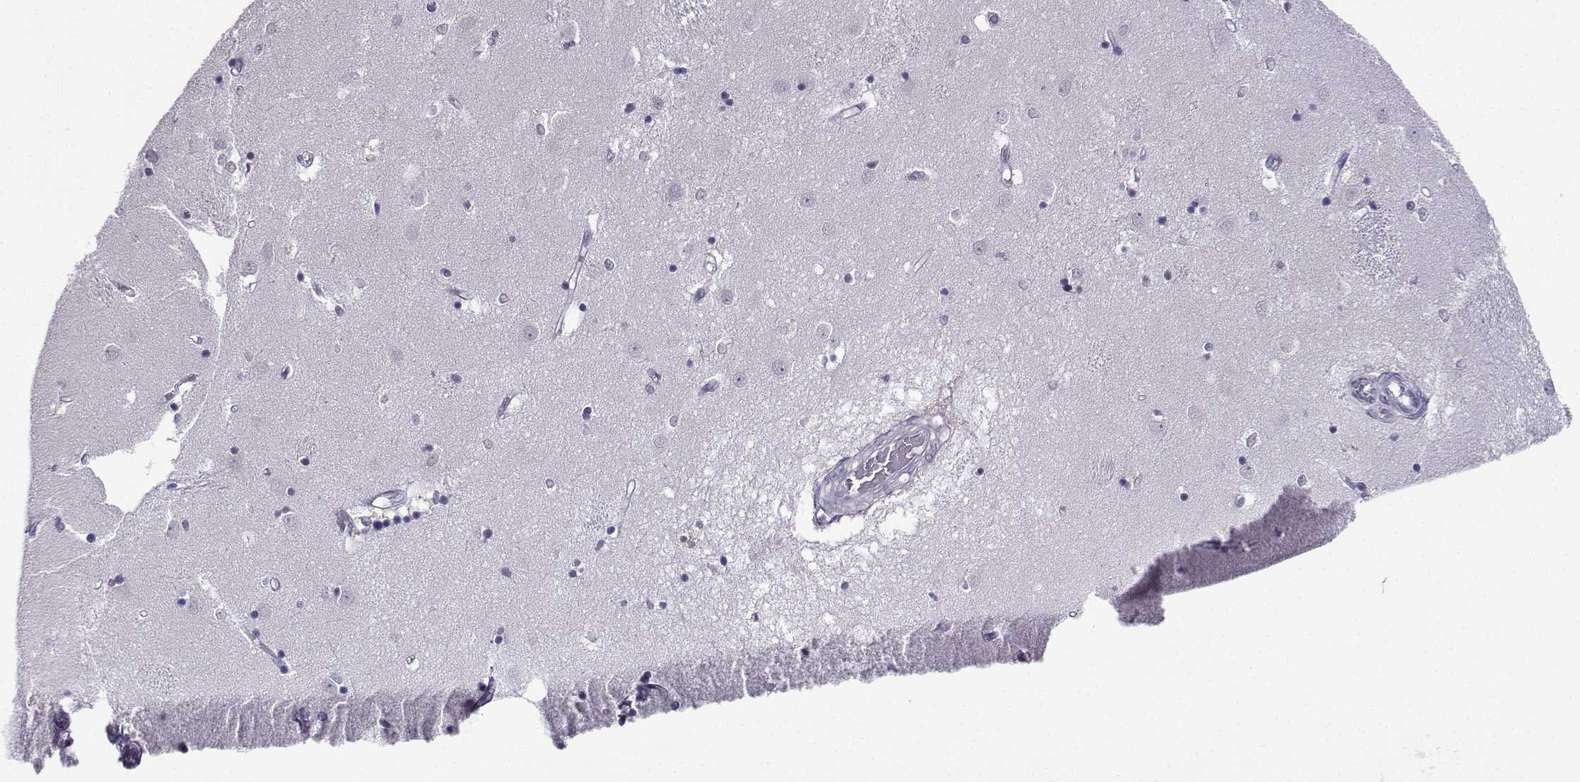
{"staining": {"intensity": "negative", "quantity": "none", "location": "none"}, "tissue": "caudate", "cell_type": "Glial cells", "image_type": "normal", "snomed": [{"axis": "morphology", "description": "Normal tissue, NOS"}, {"axis": "topography", "description": "Lateral ventricle wall"}], "caption": "This is an IHC micrograph of benign human caudate. There is no staining in glial cells.", "gene": "TEDC2", "patient": {"sex": "male", "age": 54}}